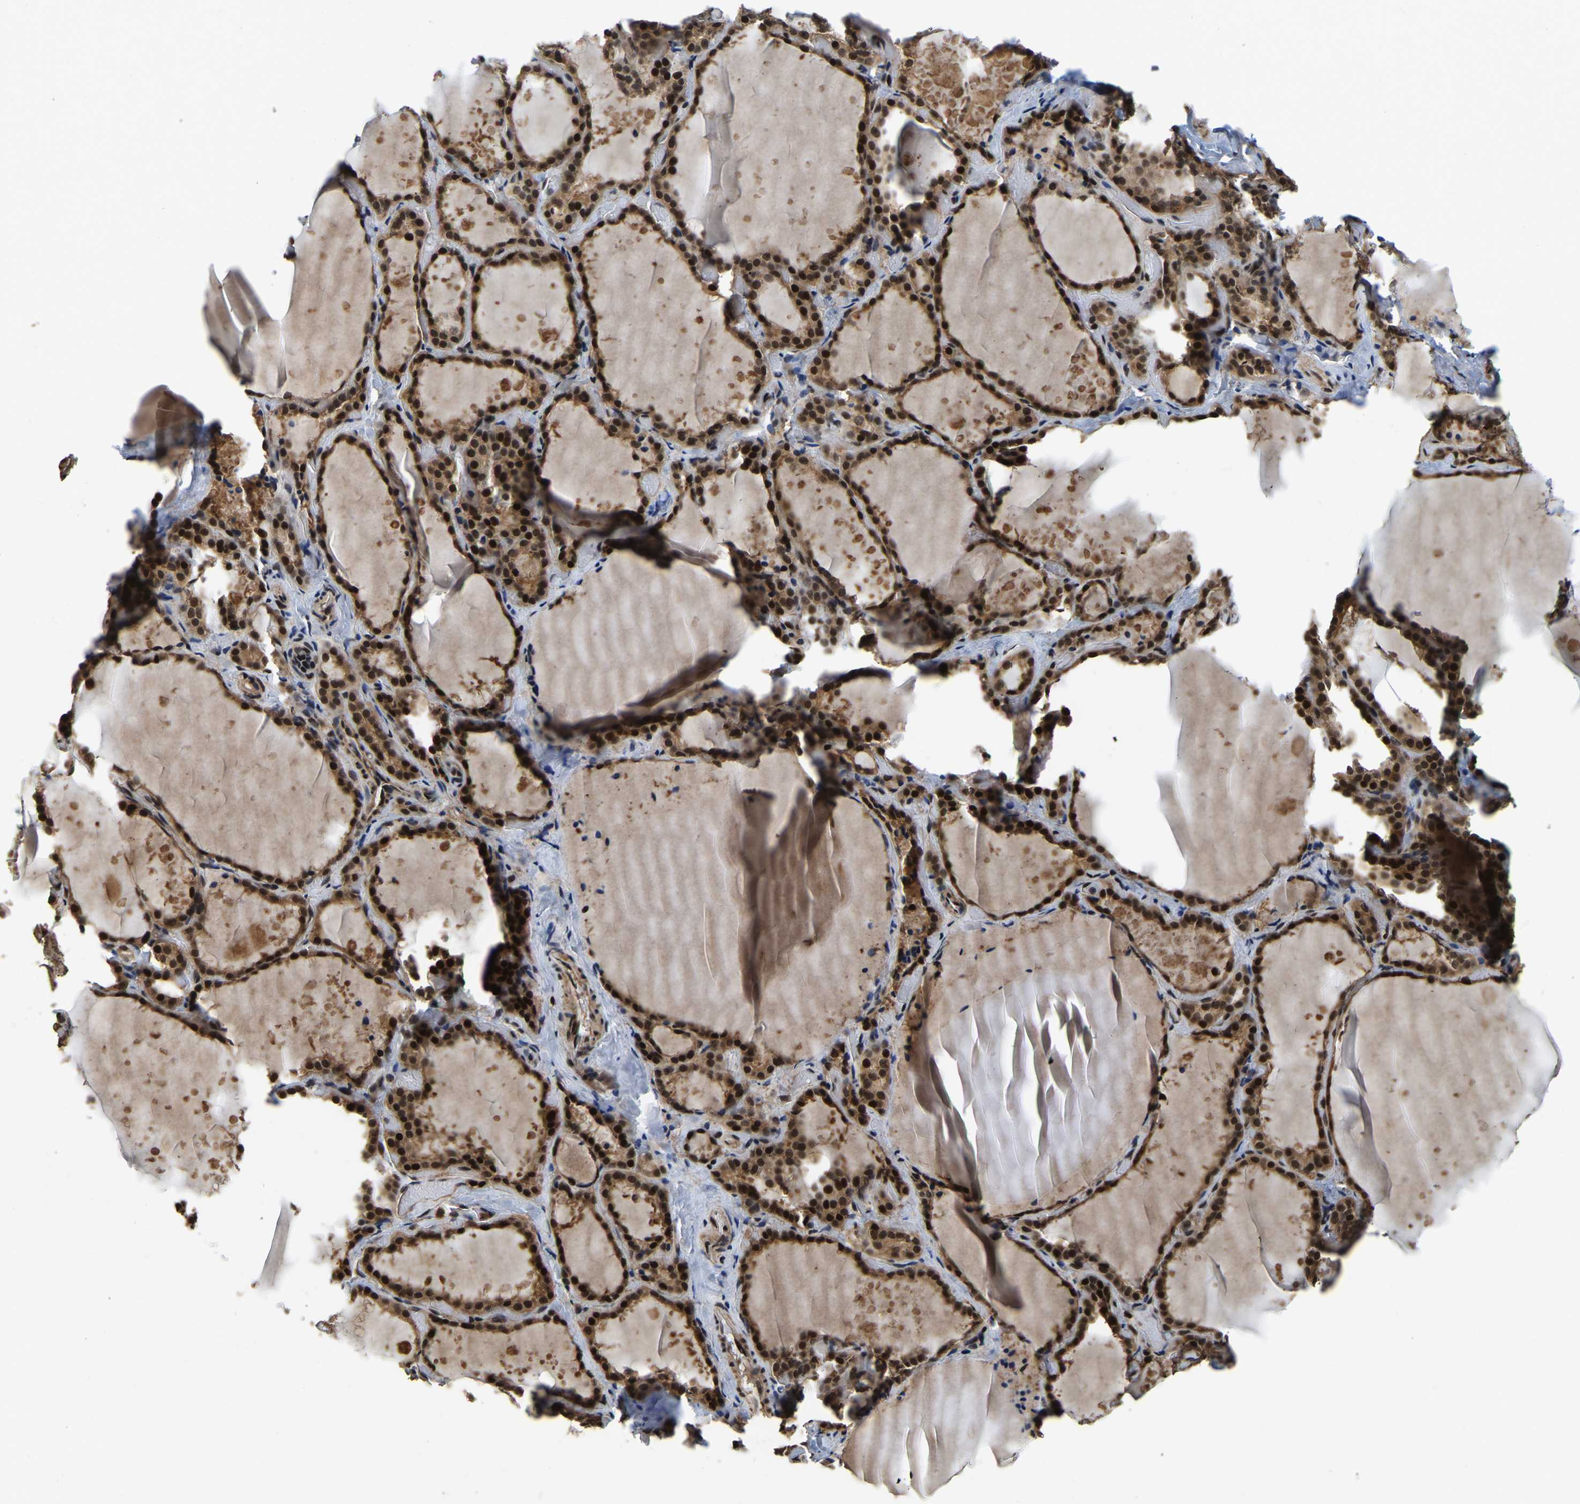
{"staining": {"intensity": "strong", "quantity": ">75%", "location": "cytoplasmic/membranous,nuclear"}, "tissue": "thyroid gland", "cell_type": "Glandular cells", "image_type": "normal", "snomed": [{"axis": "morphology", "description": "Normal tissue, NOS"}, {"axis": "topography", "description": "Thyroid gland"}], "caption": "Immunohistochemical staining of unremarkable thyroid gland reveals >75% levels of strong cytoplasmic/membranous,nuclear protein expression in approximately >75% of glandular cells.", "gene": "CIAO1", "patient": {"sex": "female", "age": 44}}